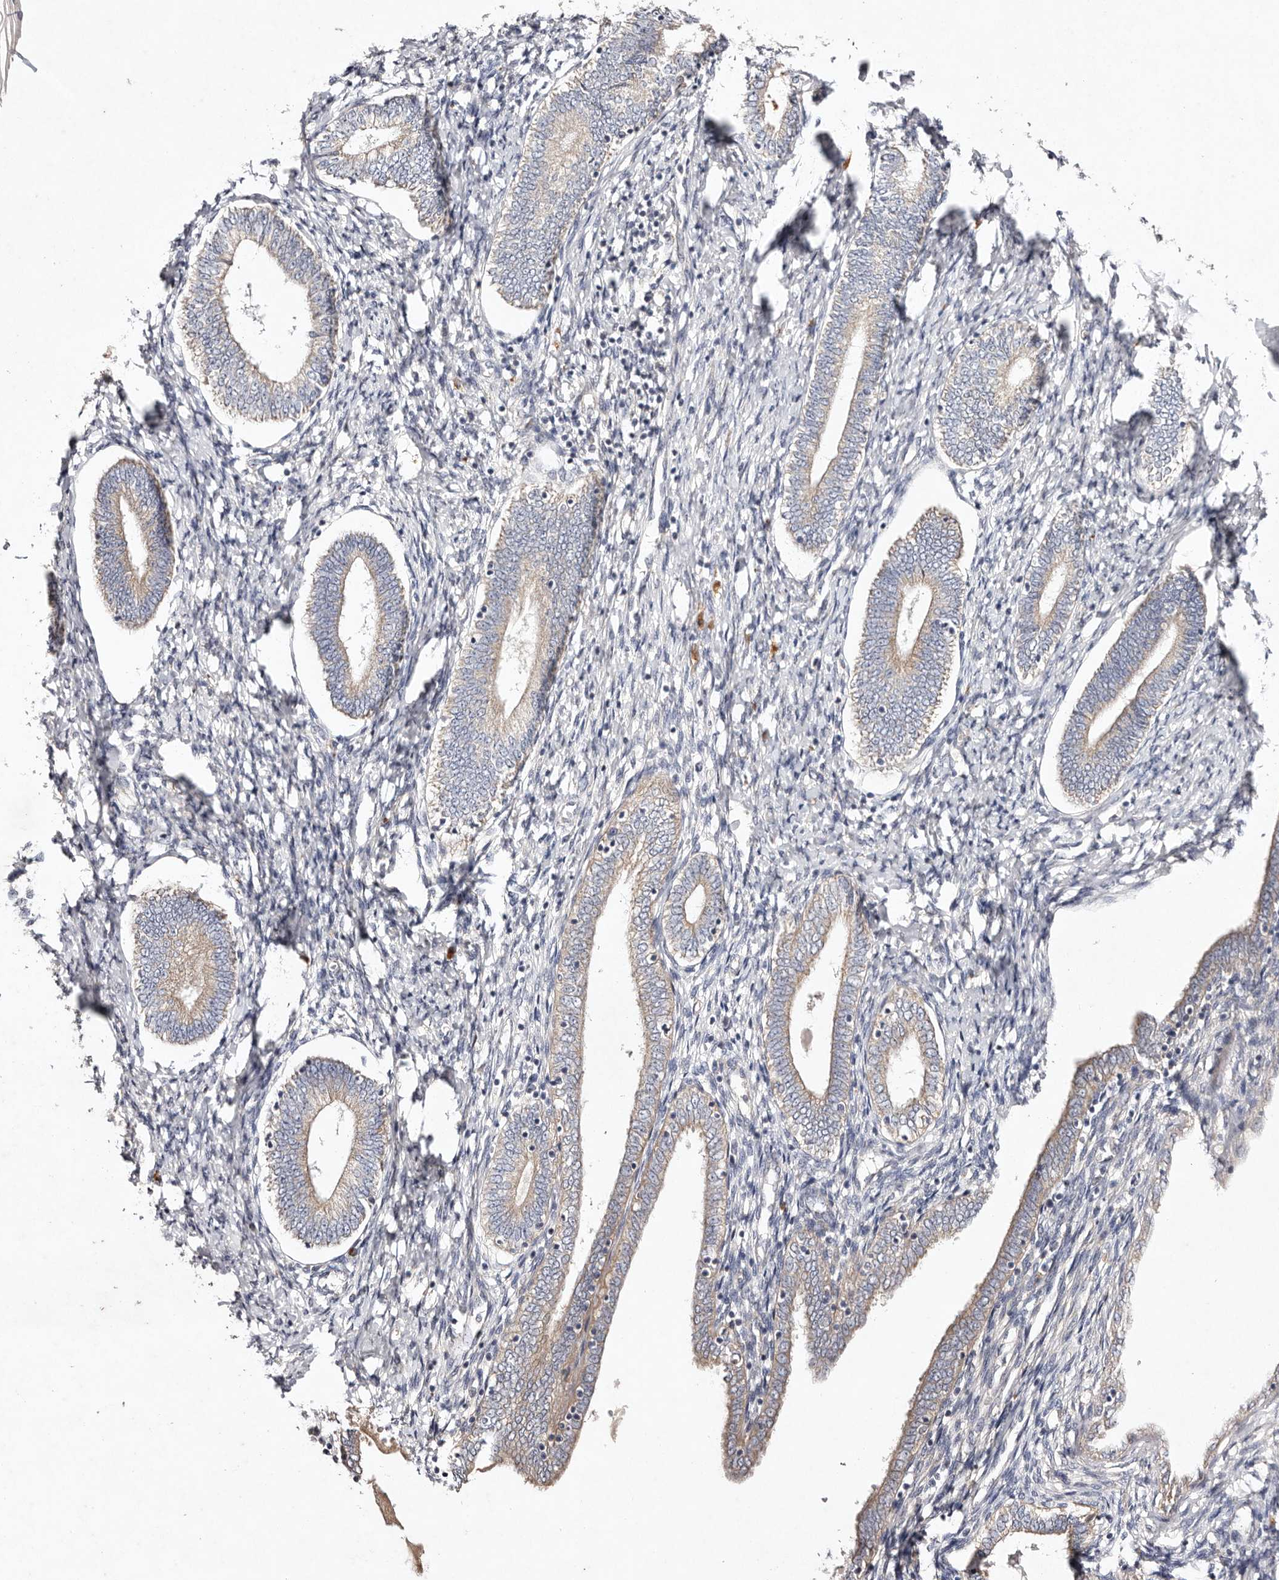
{"staining": {"intensity": "negative", "quantity": "none", "location": "none"}, "tissue": "endometrium", "cell_type": "Cells in endometrial stroma", "image_type": "normal", "snomed": [{"axis": "morphology", "description": "Normal tissue, NOS"}, {"axis": "topography", "description": "Endometrium"}], "caption": "The photomicrograph reveals no significant staining in cells in endometrial stroma of endometrium.", "gene": "TSC2", "patient": {"sex": "female", "age": 72}}